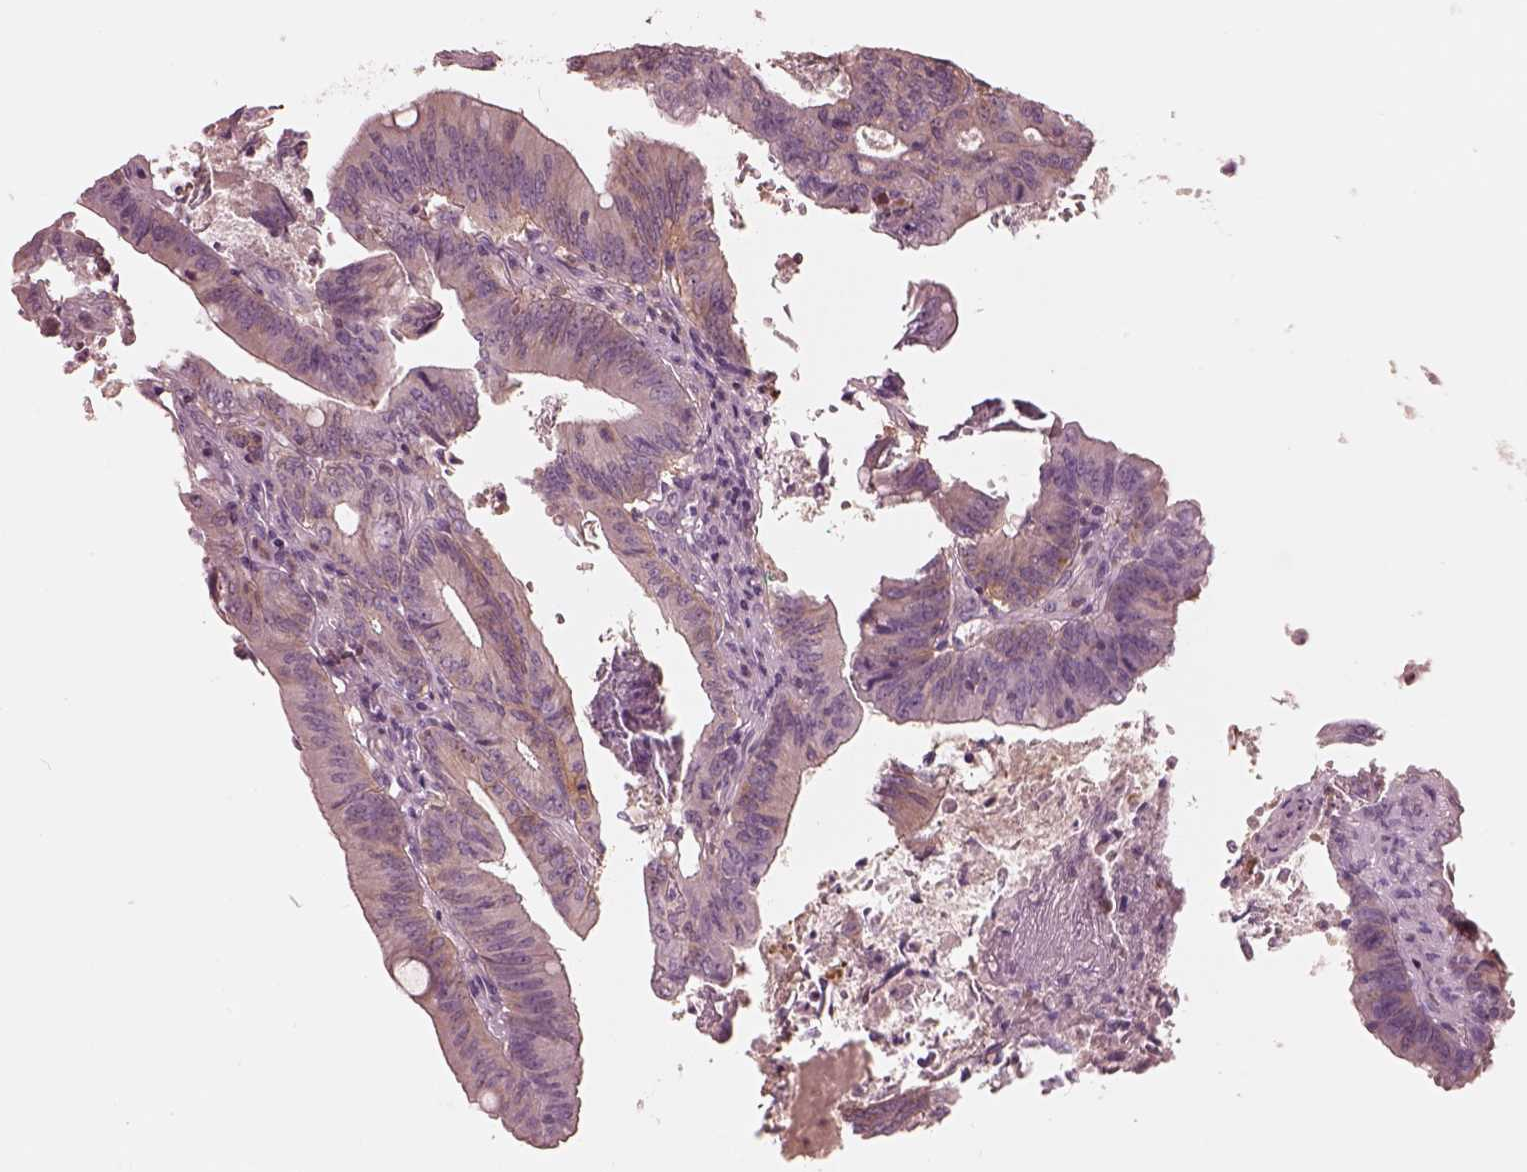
{"staining": {"intensity": "weak", "quantity": "25%-75%", "location": "cytoplasmic/membranous"}, "tissue": "colorectal cancer", "cell_type": "Tumor cells", "image_type": "cancer", "snomed": [{"axis": "morphology", "description": "Adenocarcinoma, NOS"}, {"axis": "topography", "description": "Colon"}], "caption": "Colorectal cancer (adenocarcinoma) stained for a protein (brown) demonstrates weak cytoplasmic/membranous positive expression in about 25%-75% of tumor cells.", "gene": "GPRIN1", "patient": {"sex": "female", "age": 70}}